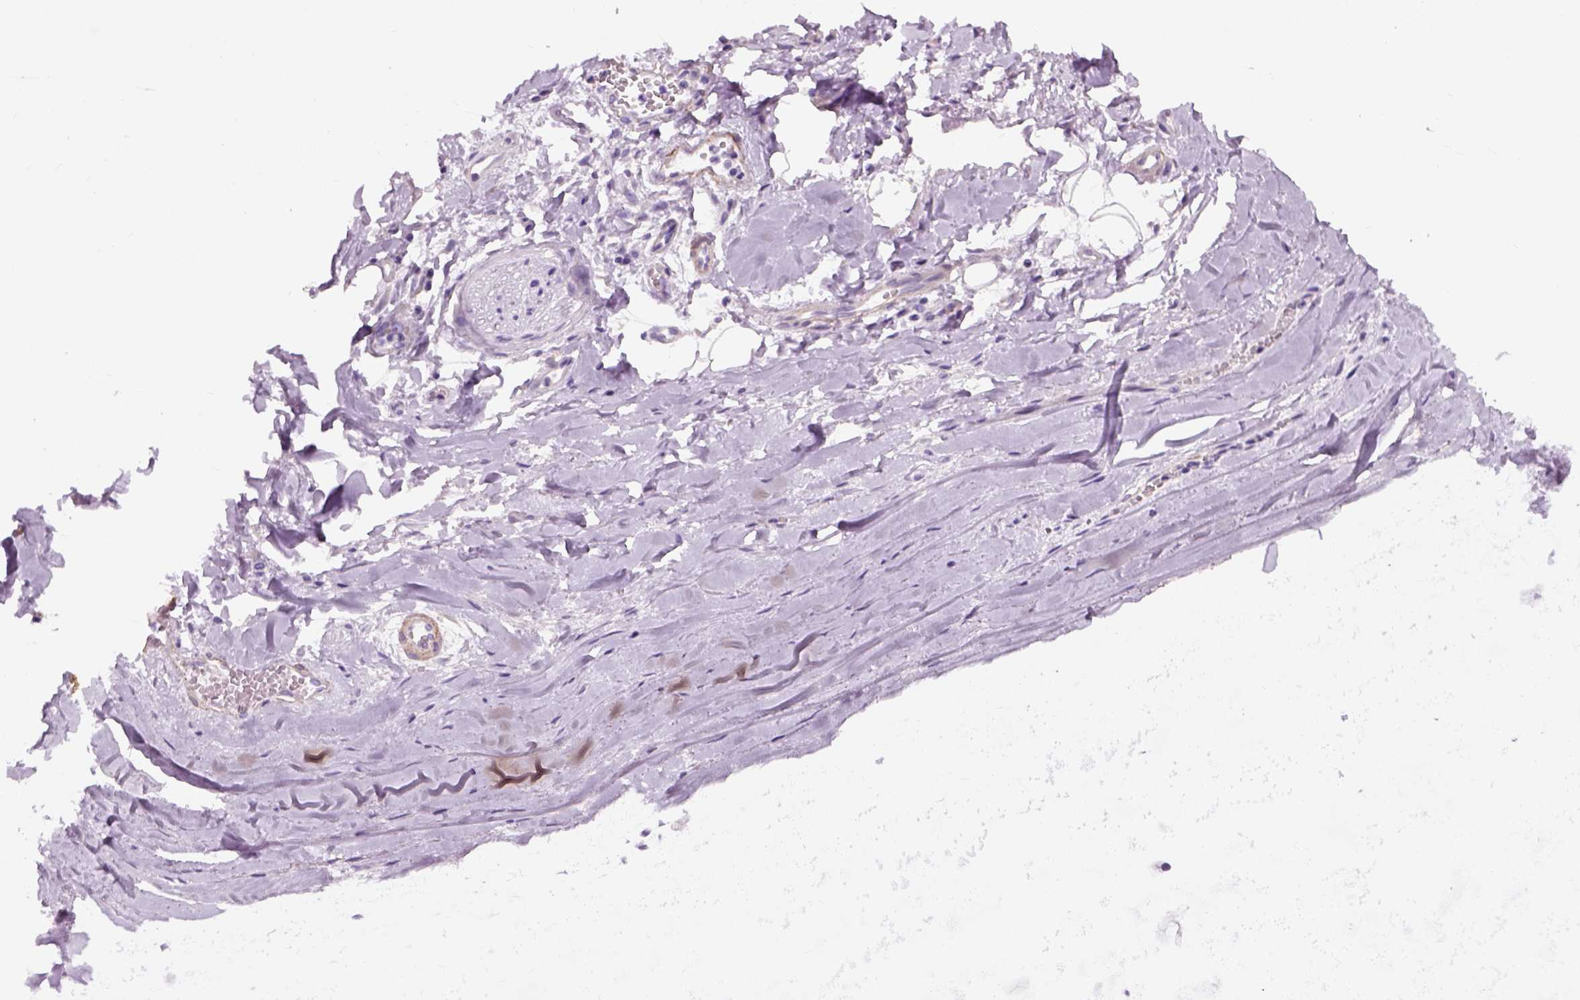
{"staining": {"intensity": "negative", "quantity": "none", "location": "none"}, "tissue": "adipose tissue", "cell_type": "Adipocytes", "image_type": "normal", "snomed": [{"axis": "morphology", "description": "Normal tissue, NOS"}, {"axis": "topography", "description": "Cartilage tissue"}, {"axis": "topography", "description": "Nasopharynx"}, {"axis": "topography", "description": "Thyroid gland"}], "caption": "Human adipose tissue stained for a protein using immunohistochemistry (IHC) shows no expression in adipocytes.", "gene": "FAM161A", "patient": {"sex": "male", "age": 63}}